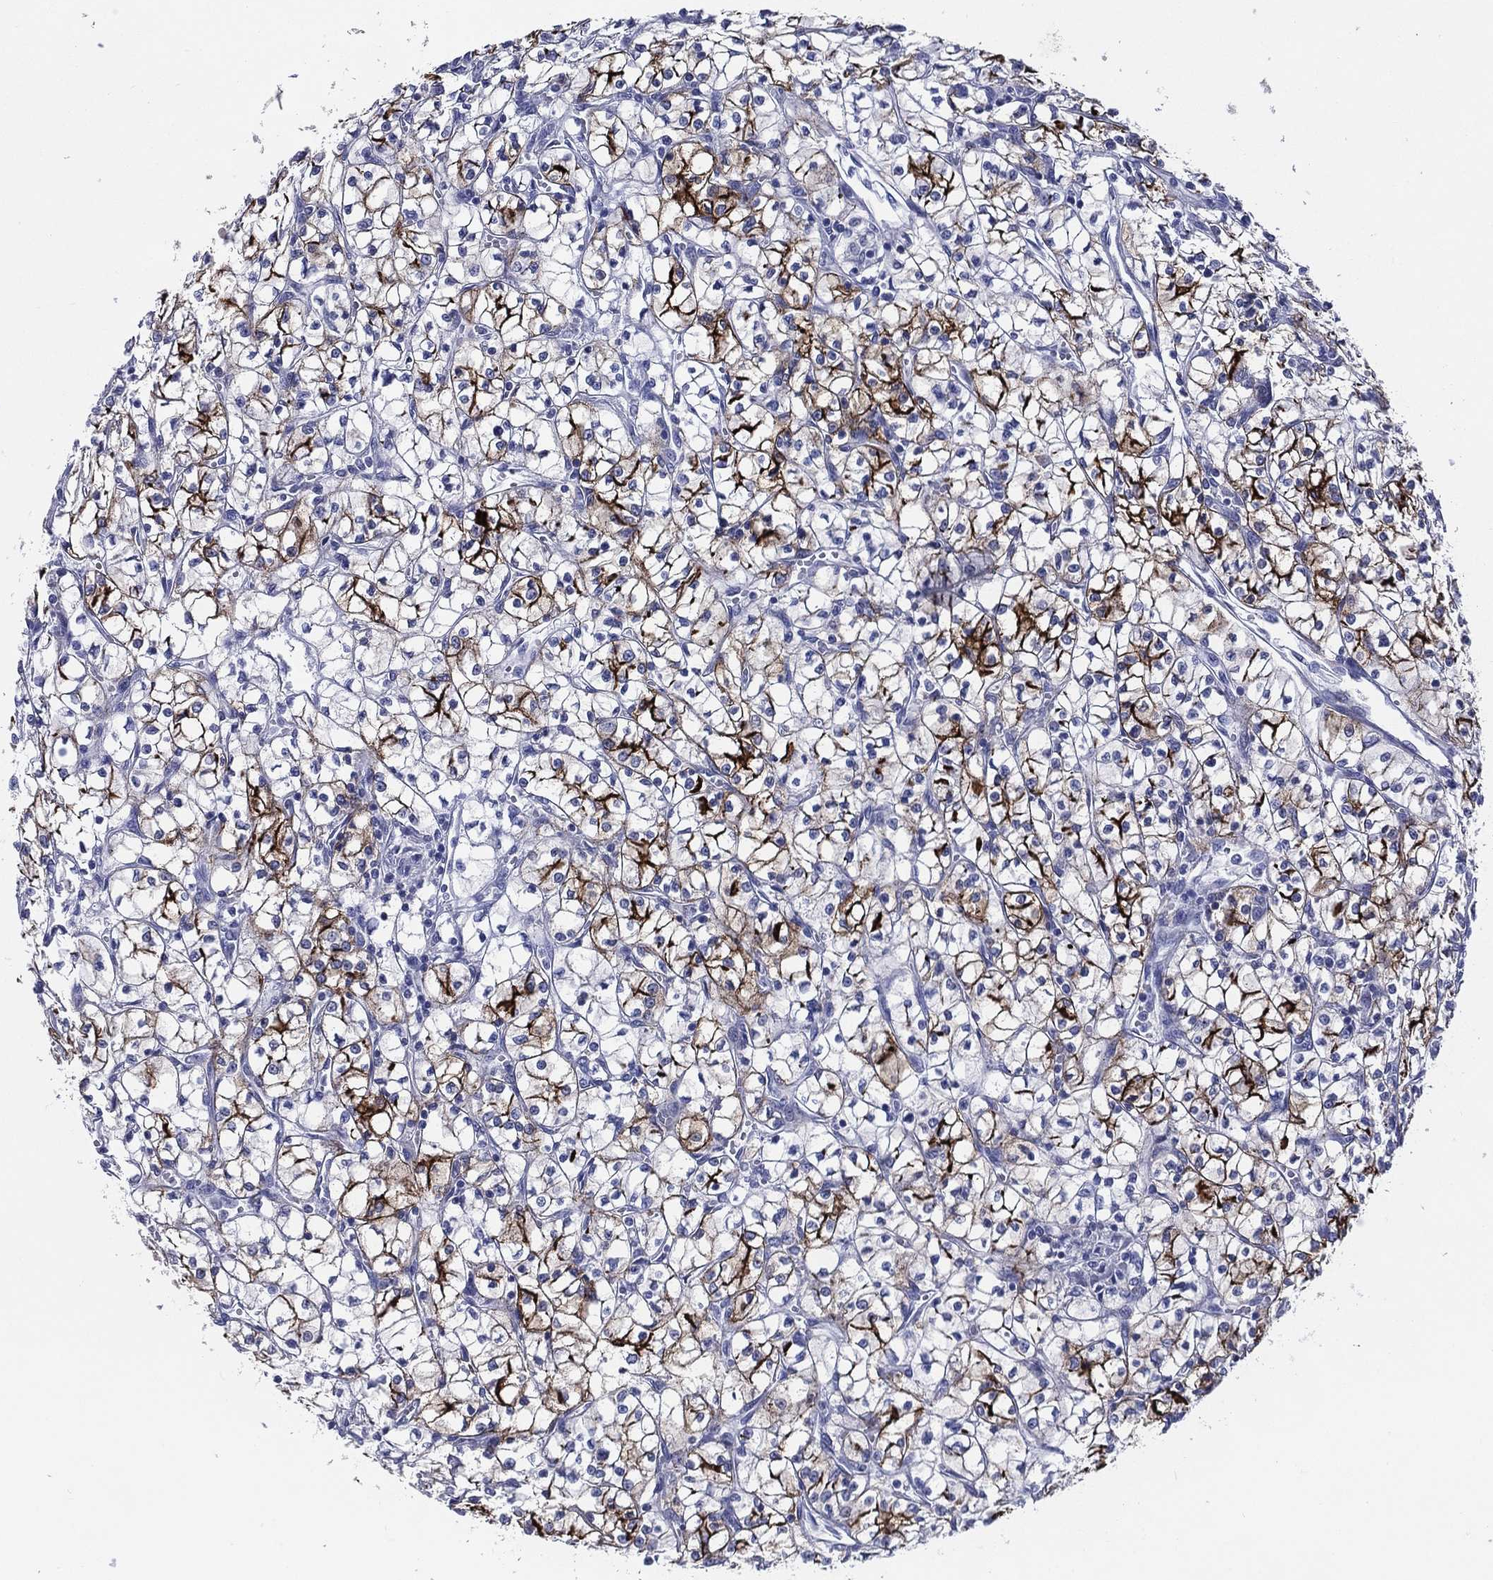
{"staining": {"intensity": "strong", "quantity": "<25%", "location": "cytoplasmic/membranous"}, "tissue": "renal cancer", "cell_type": "Tumor cells", "image_type": "cancer", "snomed": [{"axis": "morphology", "description": "Adenocarcinoma, NOS"}, {"axis": "topography", "description": "Kidney"}], "caption": "Immunohistochemistry image of neoplastic tissue: renal cancer stained using IHC demonstrates medium levels of strong protein expression localized specifically in the cytoplasmic/membranous of tumor cells, appearing as a cytoplasmic/membranous brown color.", "gene": "ACE2", "patient": {"sex": "female", "age": 64}}